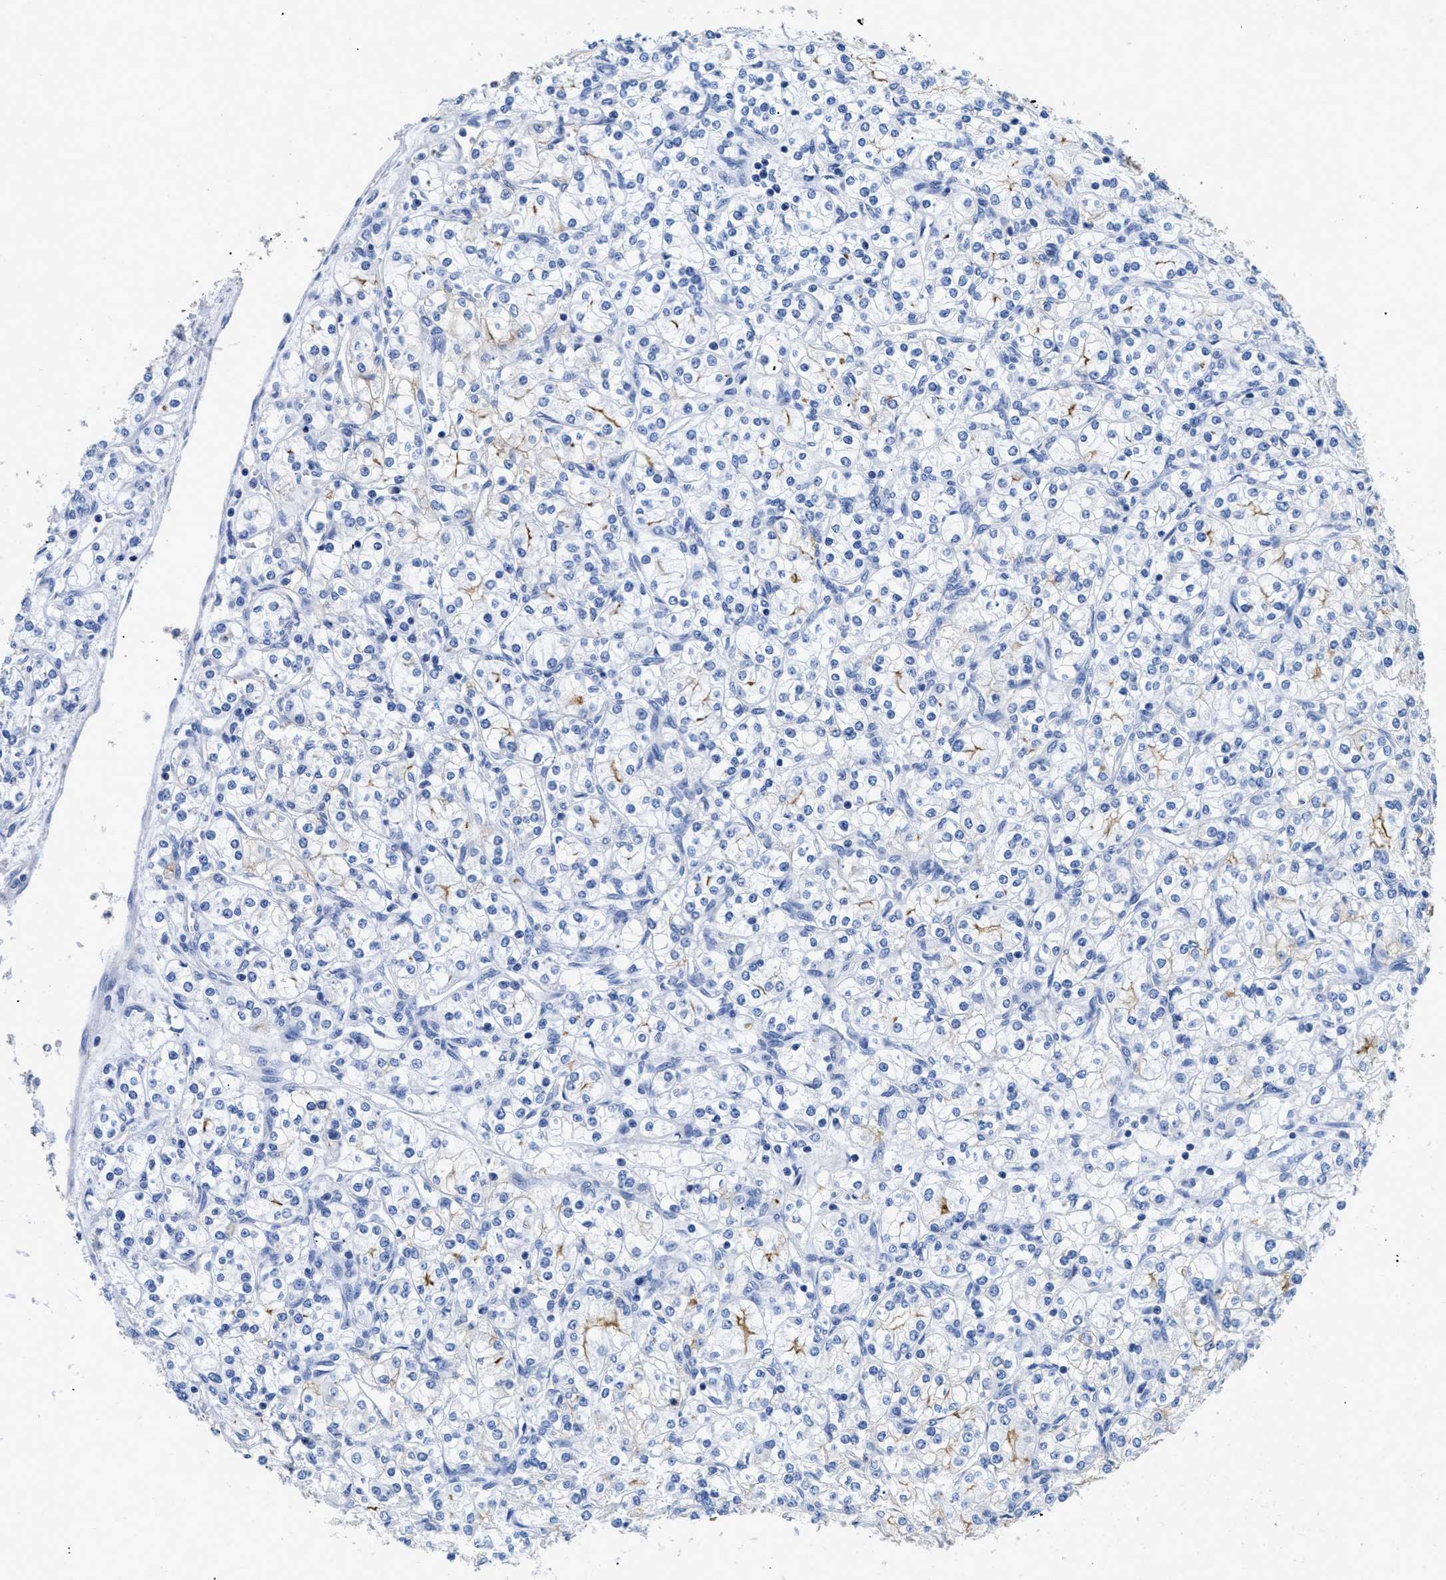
{"staining": {"intensity": "moderate", "quantity": "<25%", "location": "cytoplasmic/membranous"}, "tissue": "renal cancer", "cell_type": "Tumor cells", "image_type": "cancer", "snomed": [{"axis": "morphology", "description": "Adenocarcinoma, NOS"}, {"axis": "topography", "description": "Kidney"}], "caption": "Protein staining of adenocarcinoma (renal) tissue shows moderate cytoplasmic/membranous staining in about <25% of tumor cells. (DAB IHC, brown staining for protein, blue staining for nuclei).", "gene": "DLC1", "patient": {"sex": "male", "age": 77}}